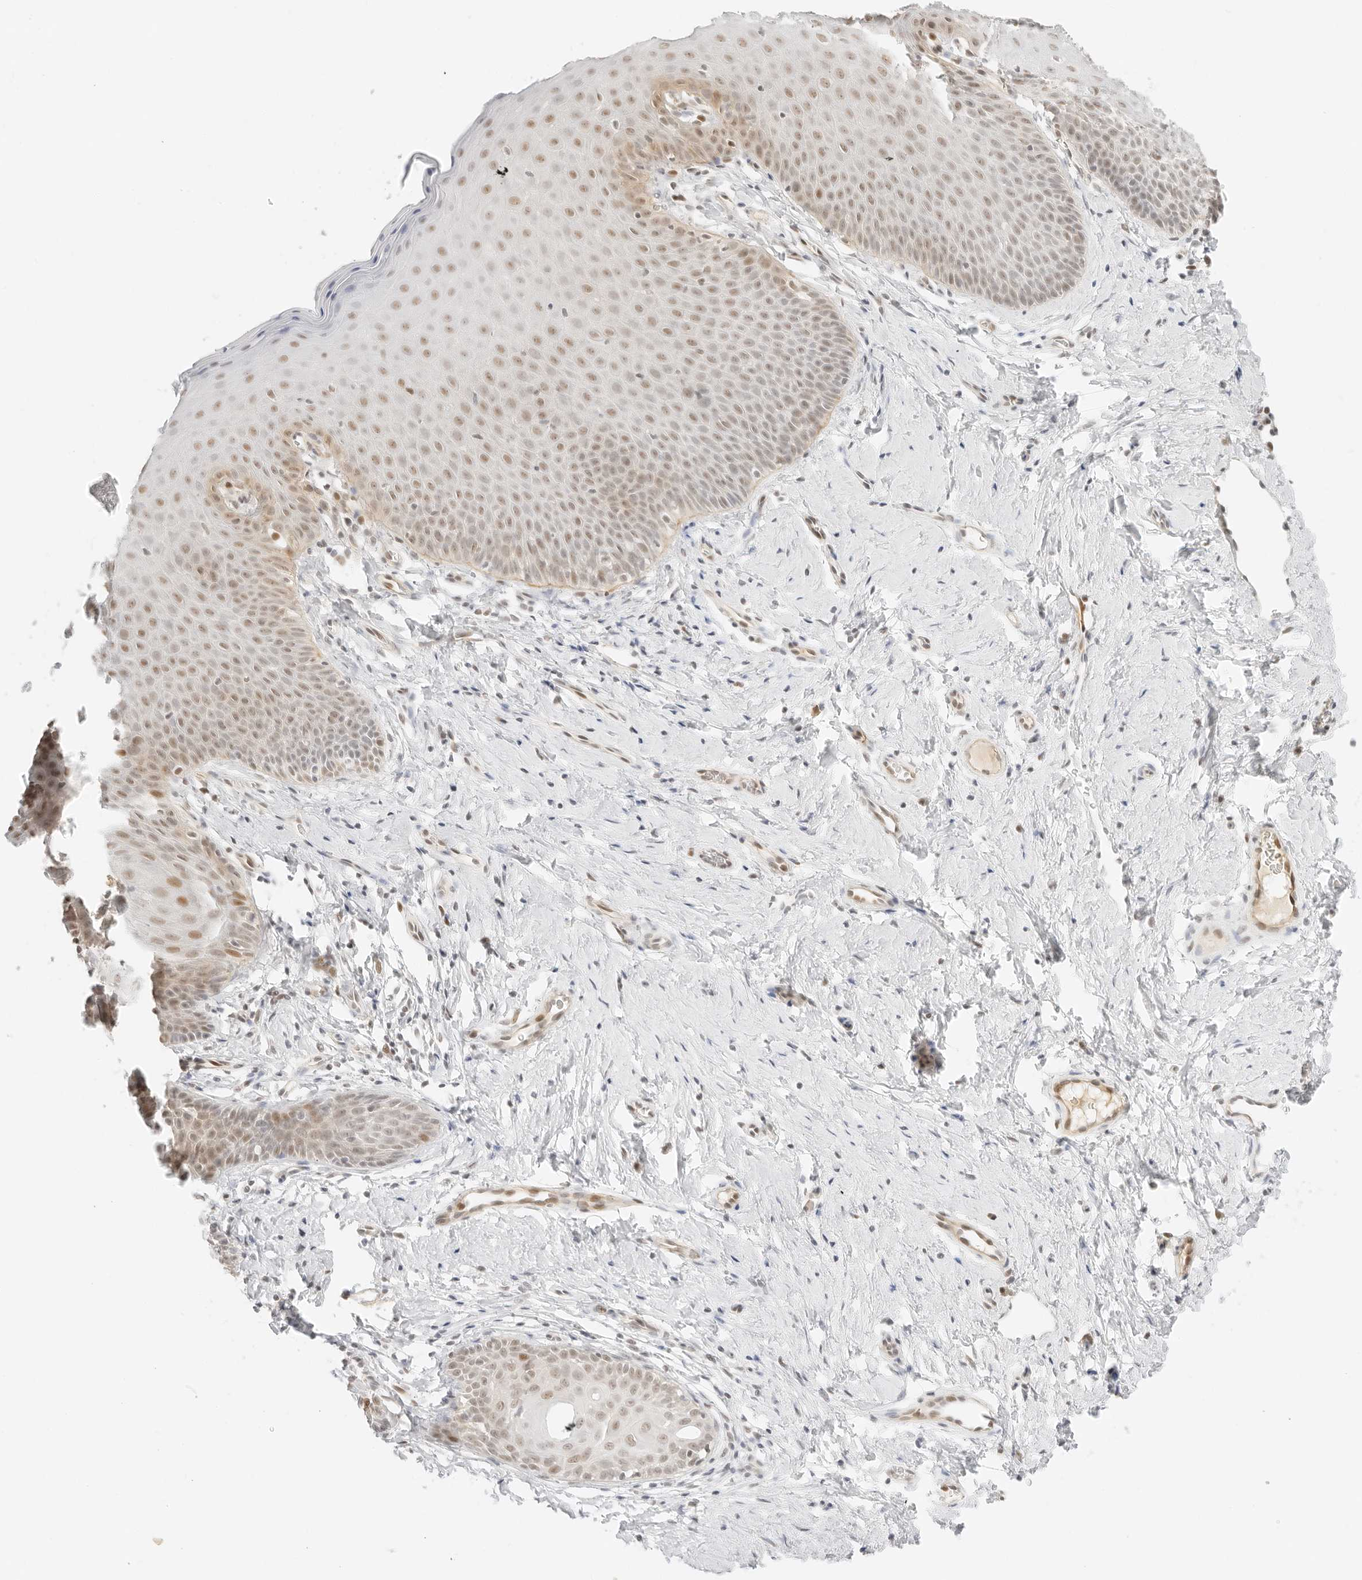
{"staining": {"intensity": "weak", "quantity": ">75%", "location": "cytoplasmic/membranous,nuclear"}, "tissue": "cervix", "cell_type": "Glandular cells", "image_type": "normal", "snomed": [{"axis": "morphology", "description": "Normal tissue, NOS"}, {"axis": "topography", "description": "Cervix"}], "caption": "Normal cervix exhibits weak cytoplasmic/membranous,nuclear expression in approximately >75% of glandular cells, visualized by immunohistochemistry. (Brightfield microscopy of DAB IHC at high magnification).", "gene": "ITGA6", "patient": {"sex": "female", "age": 36}}